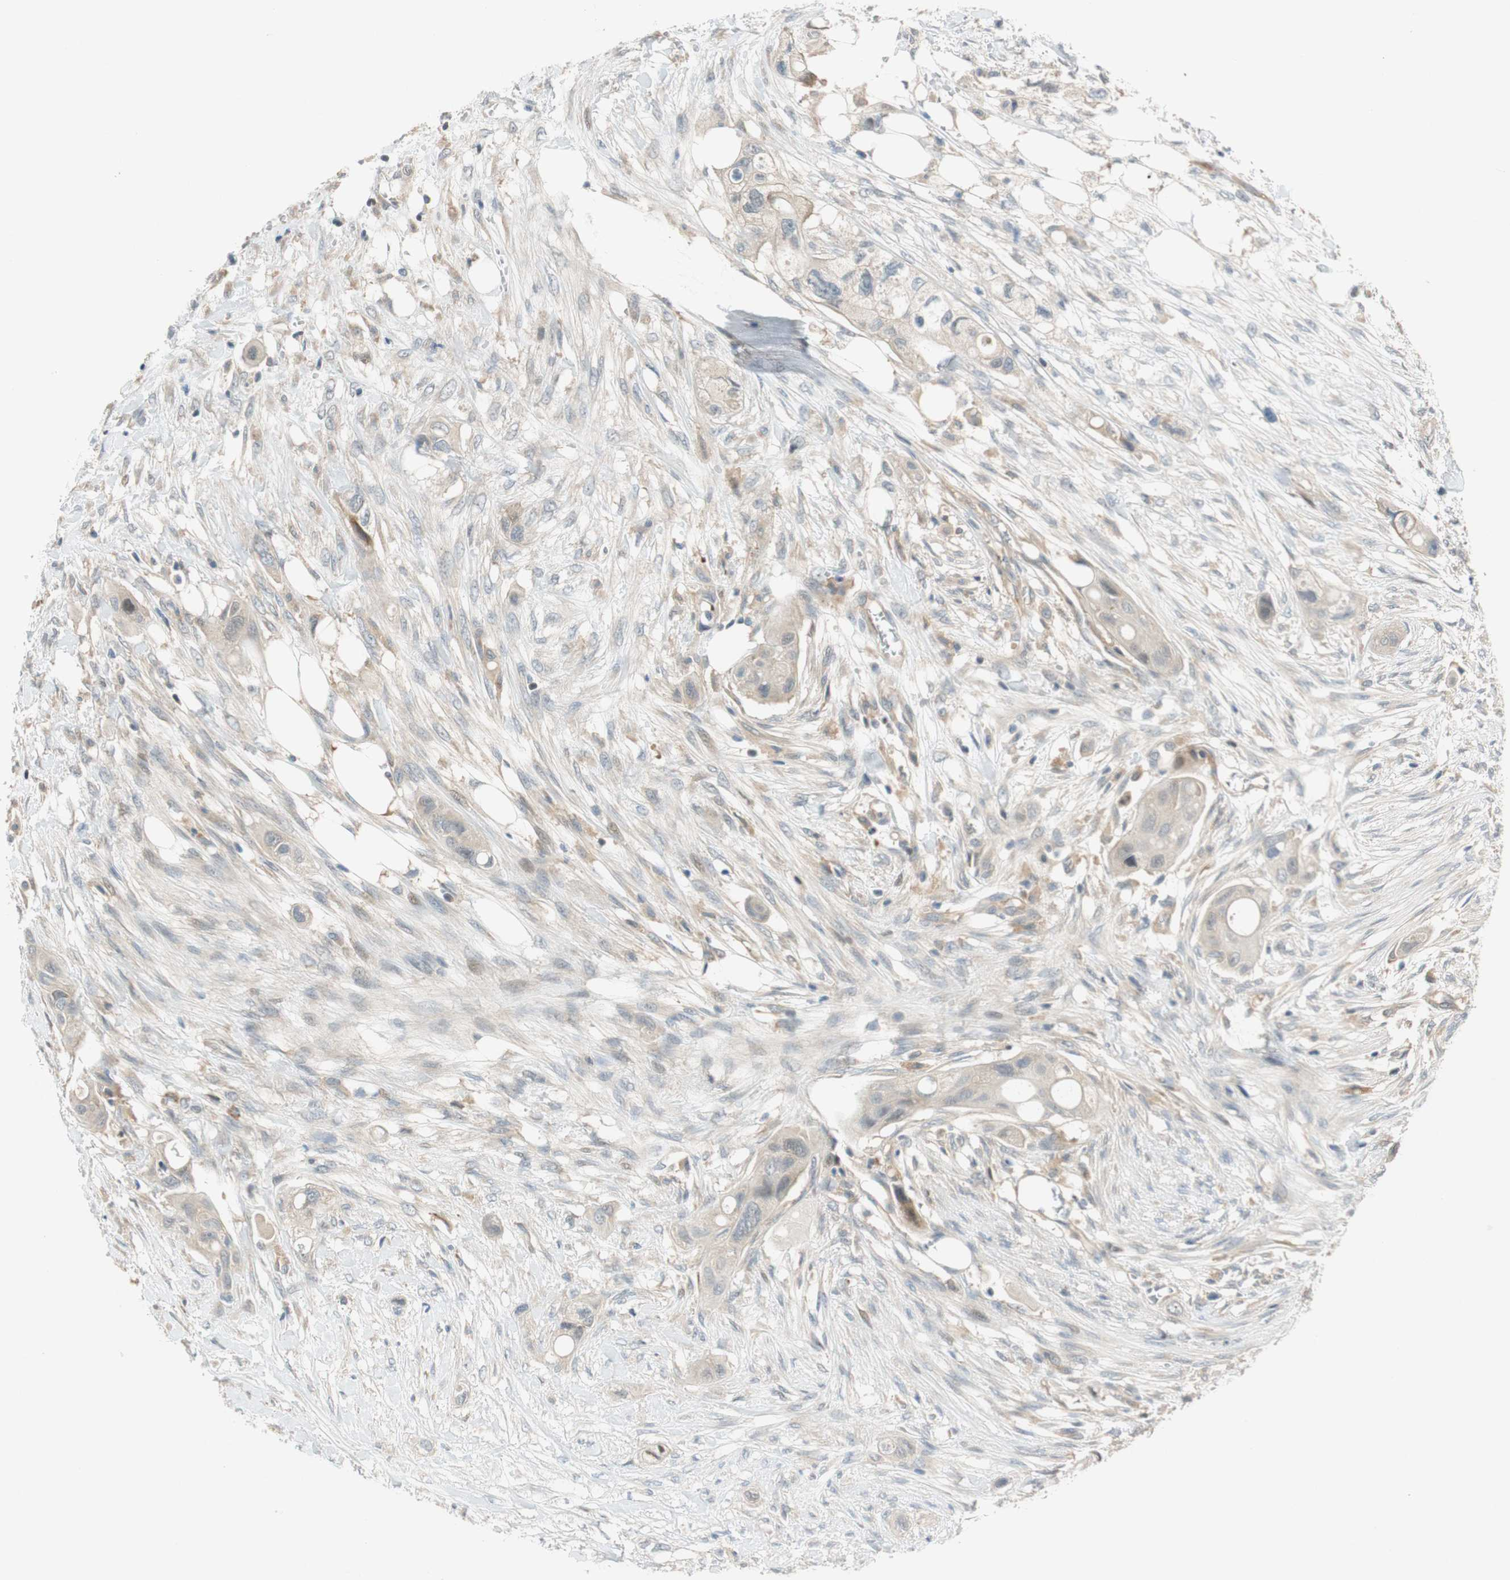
{"staining": {"intensity": "weak", "quantity": "<25%", "location": "cytoplasmic/membranous"}, "tissue": "colorectal cancer", "cell_type": "Tumor cells", "image_type": "cancer", "snomed": [{"axis": "morphology", "description": "Adenocarcinoma, NOS"}, {"axis": "topography", "description": "Colon"}], "caption": "Protein analysis of colorectal cancer displays no significant staining in tumor cells. The staining was performed using DAB to visualize the protein expression in brown, while the nuclei were stained in blue with hematoxylin (Magnification: 20x).", "gene": "GATD1", "patient": {"sex": "female", "age": 57}}